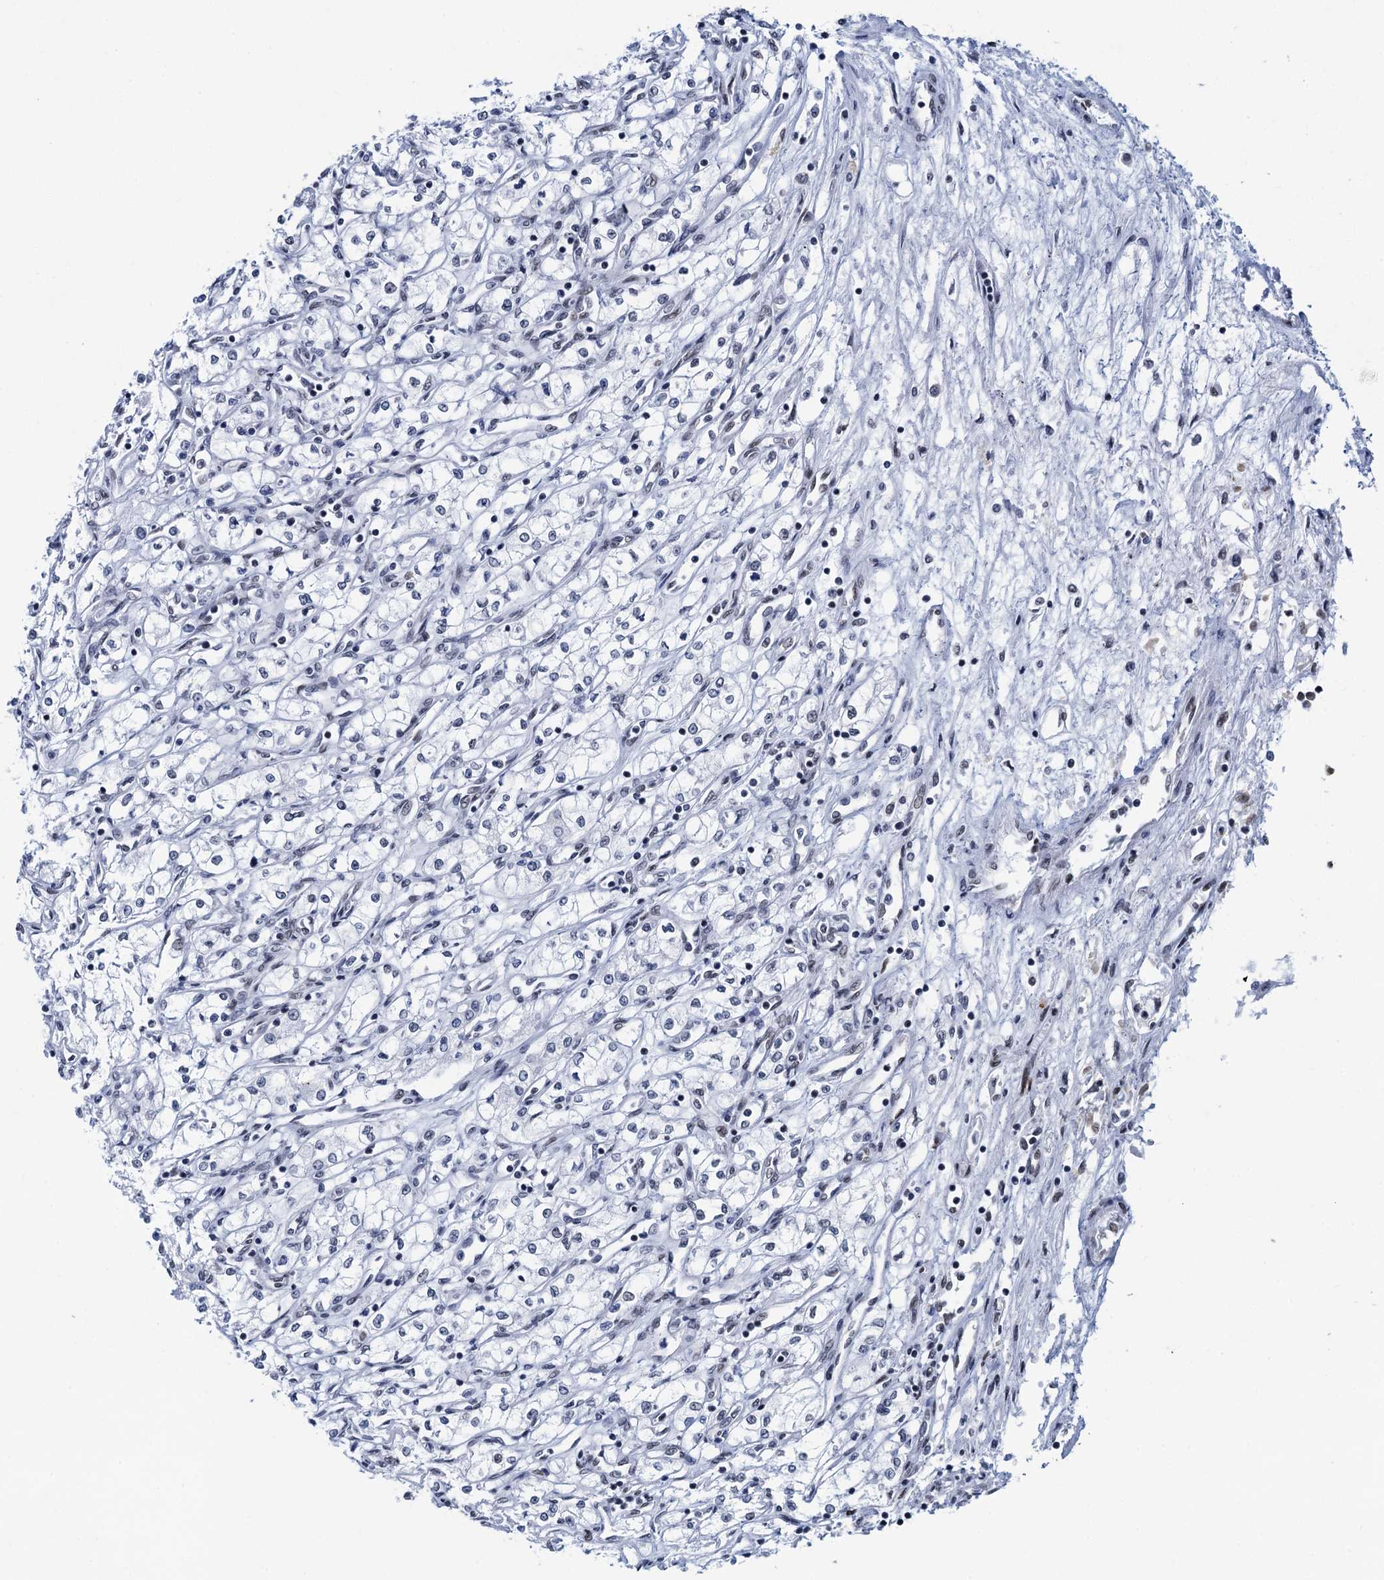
{"staining": {"intensity": "weak", "quantity": "<25%", "location": "nuclear"}, "tissue": "renal cancer", "cell_type": "Tumor cells", "image_type": "cancer", "snomed": [{"axis": "morphology", "description": "Adenocarcinoma, NOS"}, {"axis": "topography", "description": "Kidney"}], "caption": "This is an immunohistochemistry (IHC) photomicrograph of human renal adenocarcinoma. There is no expression in tumor cells.", "gene": "HNRNPUL2", "patient": {"sex": "male", "age": 59}}